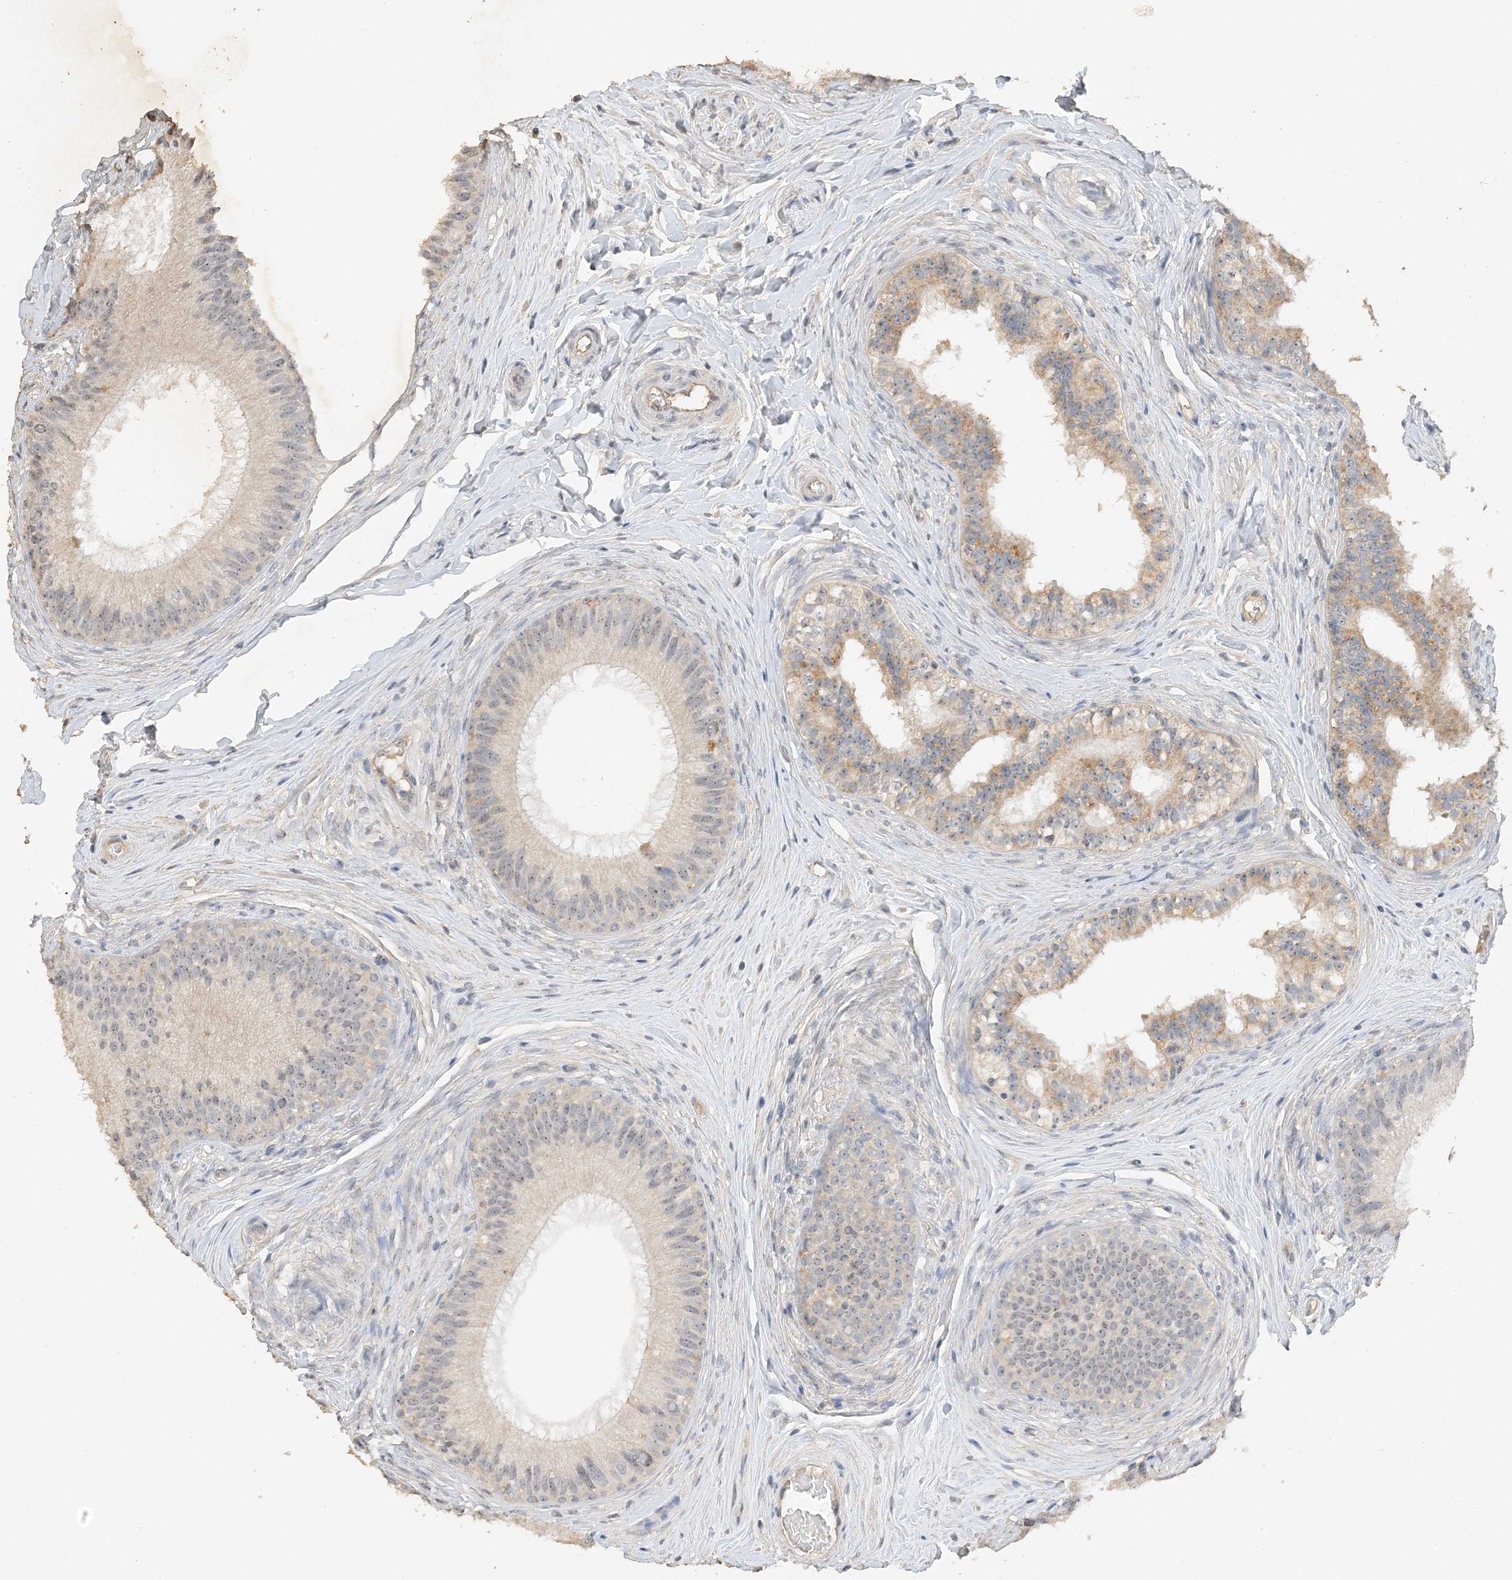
{"staining": {"intensity": "weak", "quantity": "25%-75%", "location": "cytoplasmic/membranous,nuclear"}, "tissue": "epididymis", "cell_type": "Glandular cells", "image_type": "normal", "snomed": [{"axis": "morphology", "description": "Normal tissue, NOS"}, {"axis": "topography", "description": "Epididymis"}], "caption": "DAB (3,3'-diaminobenzidine) immunohistochemical staining of benign epididymis reveals weak cytoplasmic/membranous,nuclear protein expression in about 25%-75% of glandular cells.", "gene": "DDX18", "patient": {"sex": "male", "age": 27}}